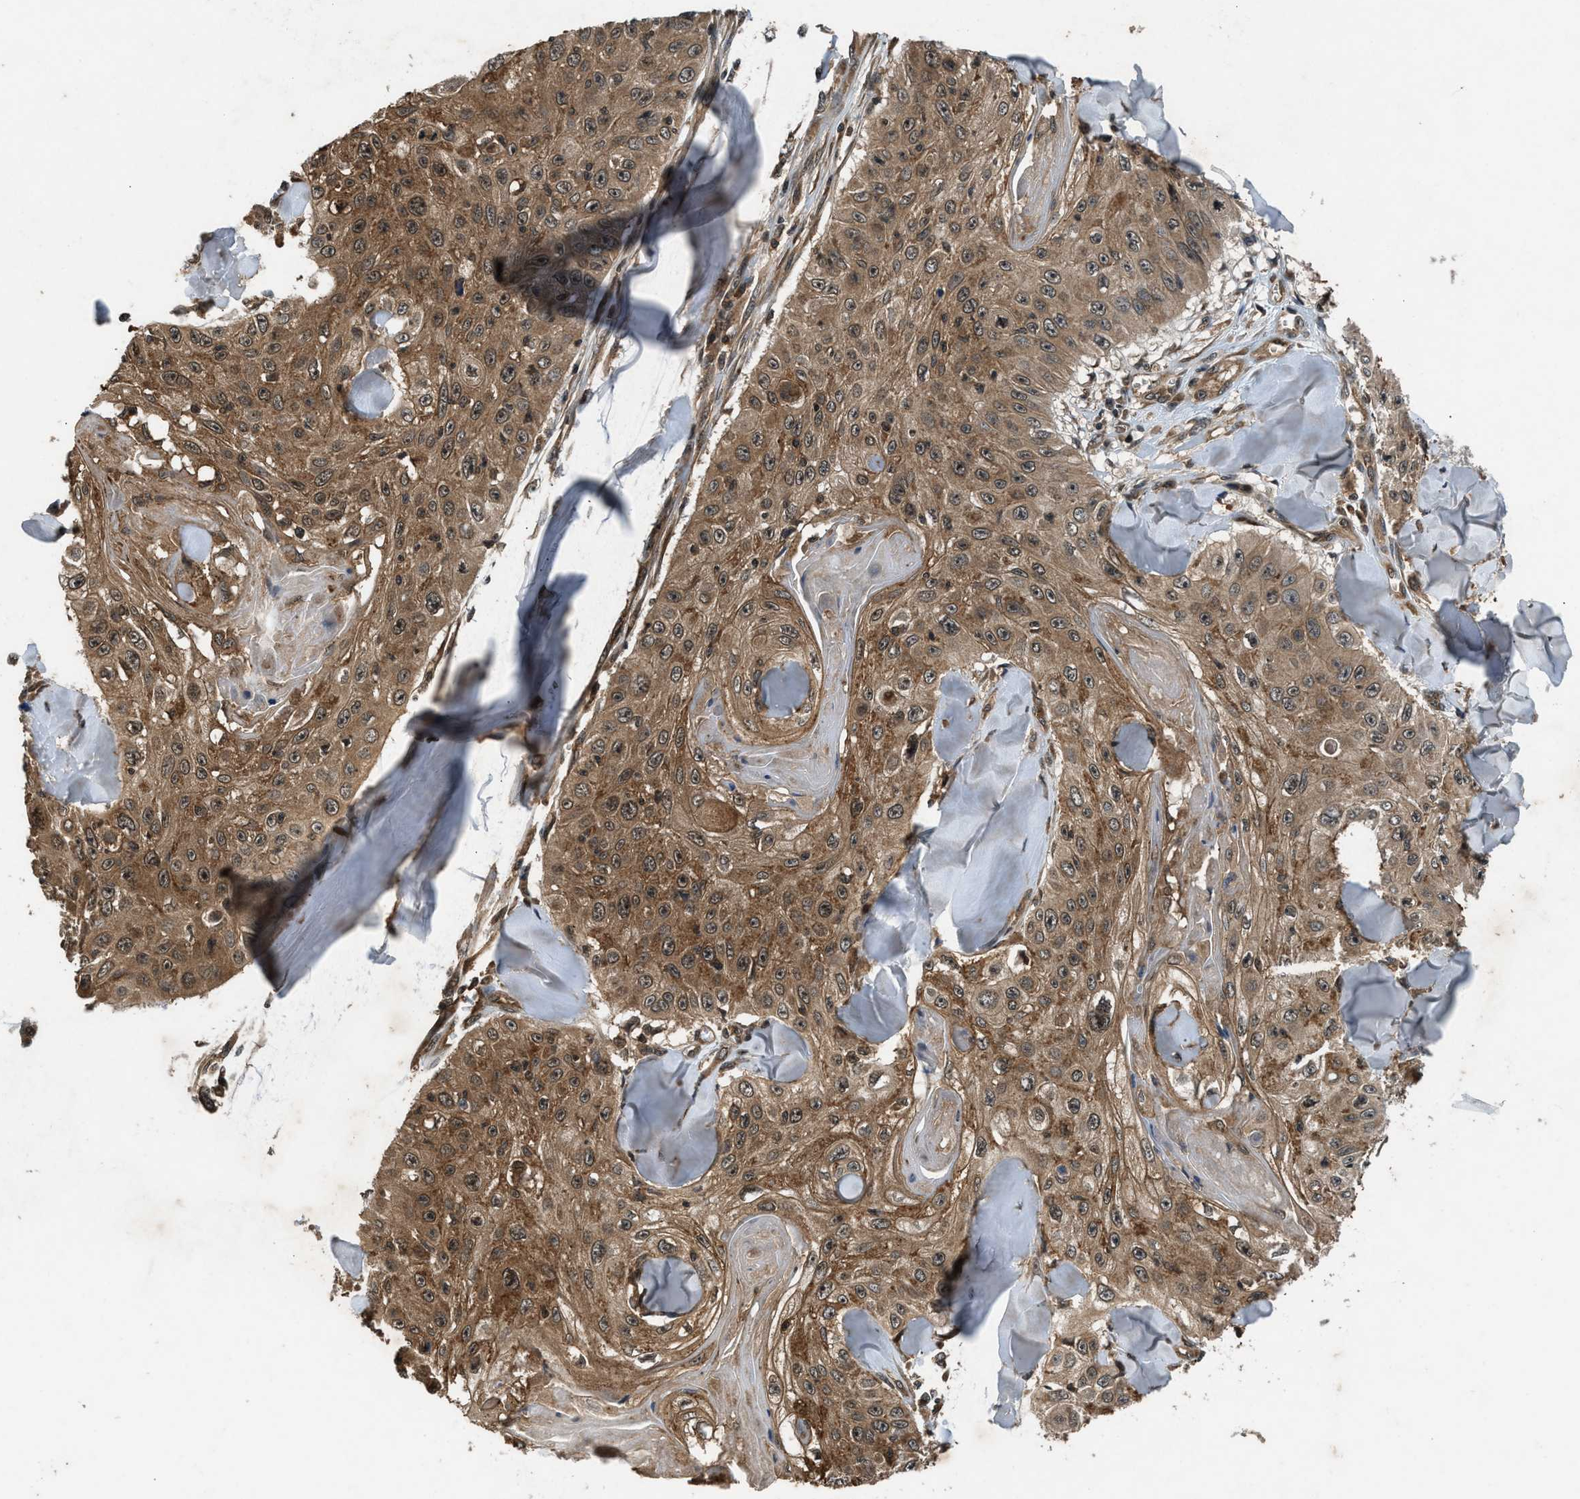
{"staining": {"intensity": "moderate", "quantity": ">75%", "location": "cytoplasmic/membranous"}, "tissue": "skin cancer", "cell_type": "Tumor cells", "image_type": "cancer", "snomed": [{"axis": "morphology", "description": "Squamous cell carcinoma, NOS"}, {"axis": "topography", "description": "Skin"}], "caption": "Immunohistochemical staining of human skin cancer displays medium levels of moderate cytoplasmic/membranous protein staining in about >75% of tumor cells. (Stains: DAB in brown, nuclei in blue, Microscopy: brightfield microscopy at high magnification).", "gene": "RPS6KB1", "patient": {"sex": "male", "age": 86}}